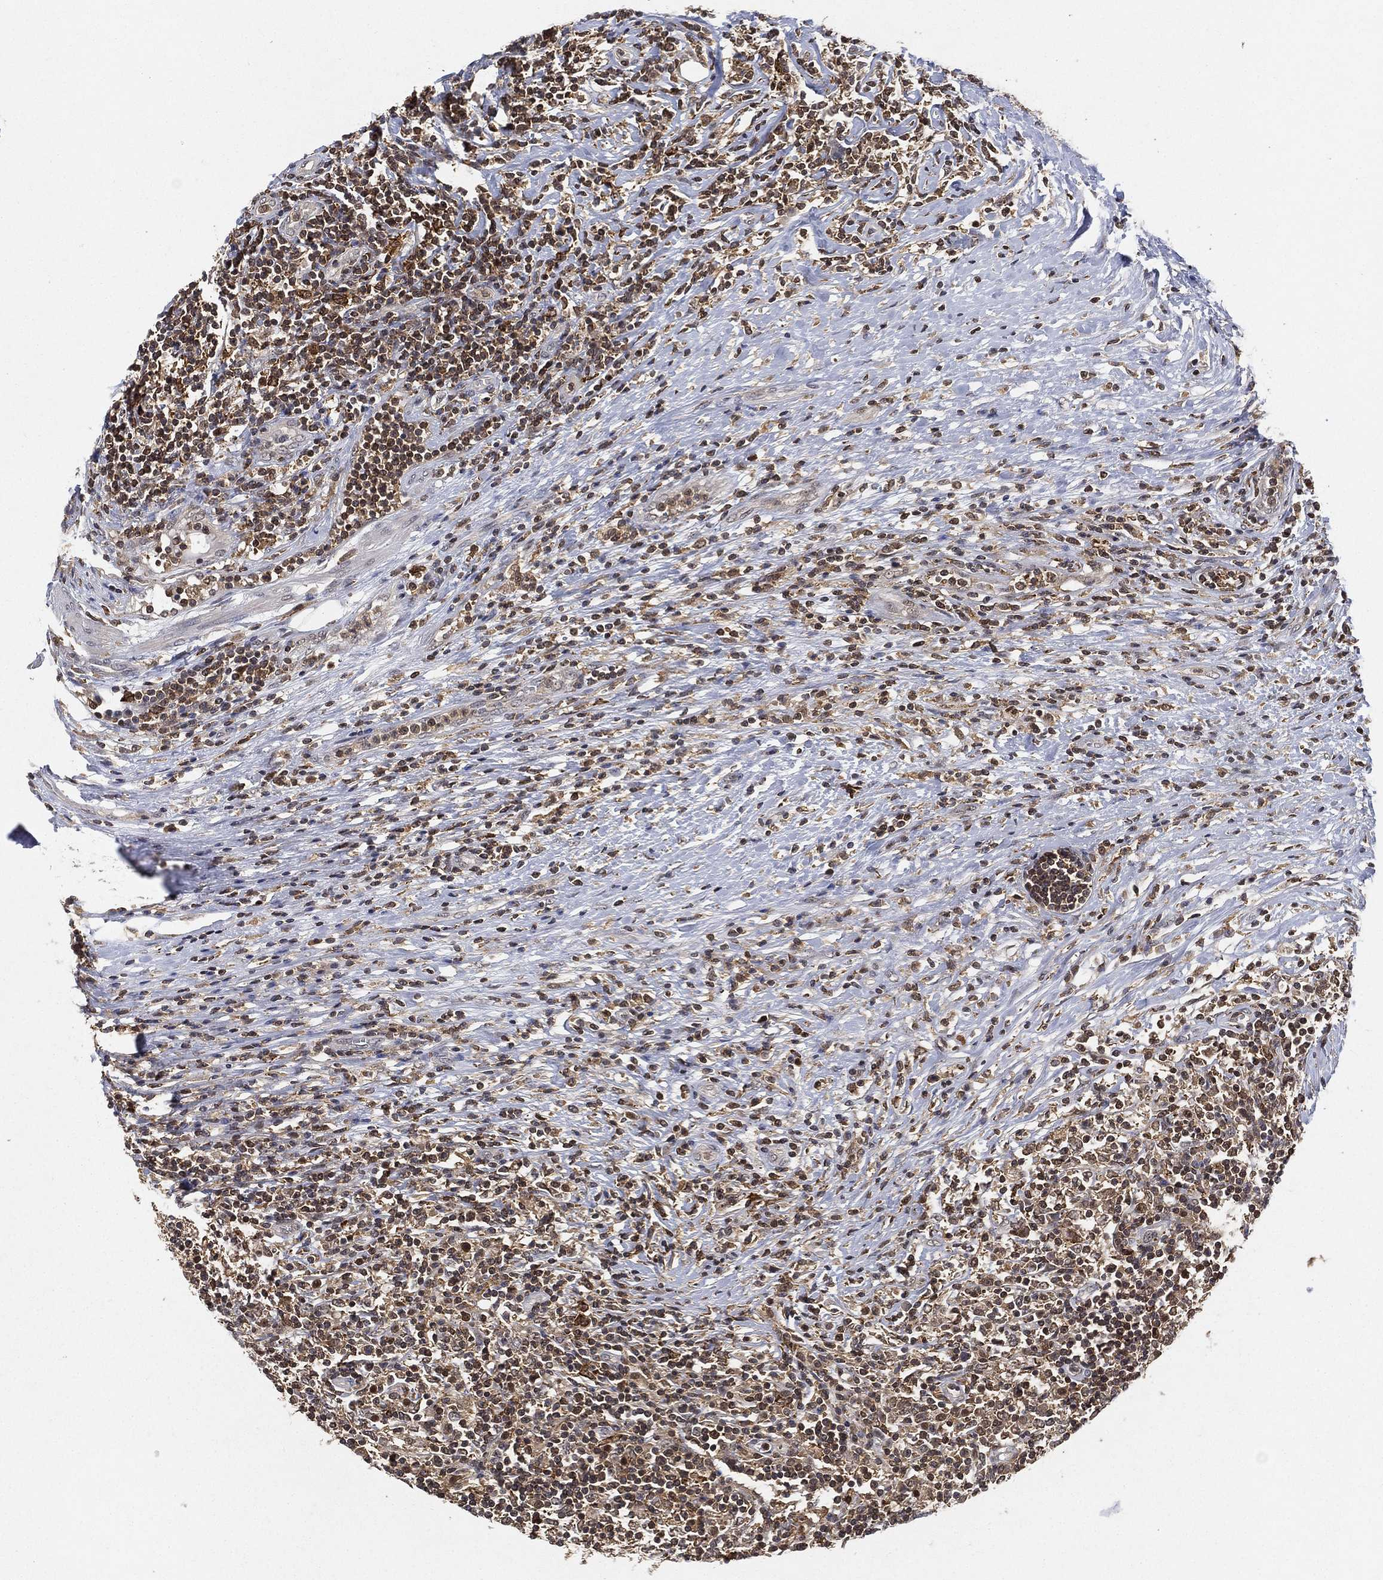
{"staining": {"intensity": "weak", "quantity": "25%-75%", "location": "cytoplasmic/membranous"}, "tissue": "lymphoma", "cell_type": "Tumor cells", "image_type": "cancer", "snomed": [{"axis": "morphology", "description": "Malignant lymphoma, non-Hodgkin's type, High grade"}, {"axis": "topography", "description": "Lymph node"}], "caption": "IHC (DAB (3,3'-diaminobenzidine)) staining of human lymphoma reveals weak cytoplasmic/membranous protein expression in about 25%-75% of tumor cells. (Brightfield microscopy of DAB IHC at high magnification).", "gene": "WDR26", "patient": {"sex": "female", "age": 84}}